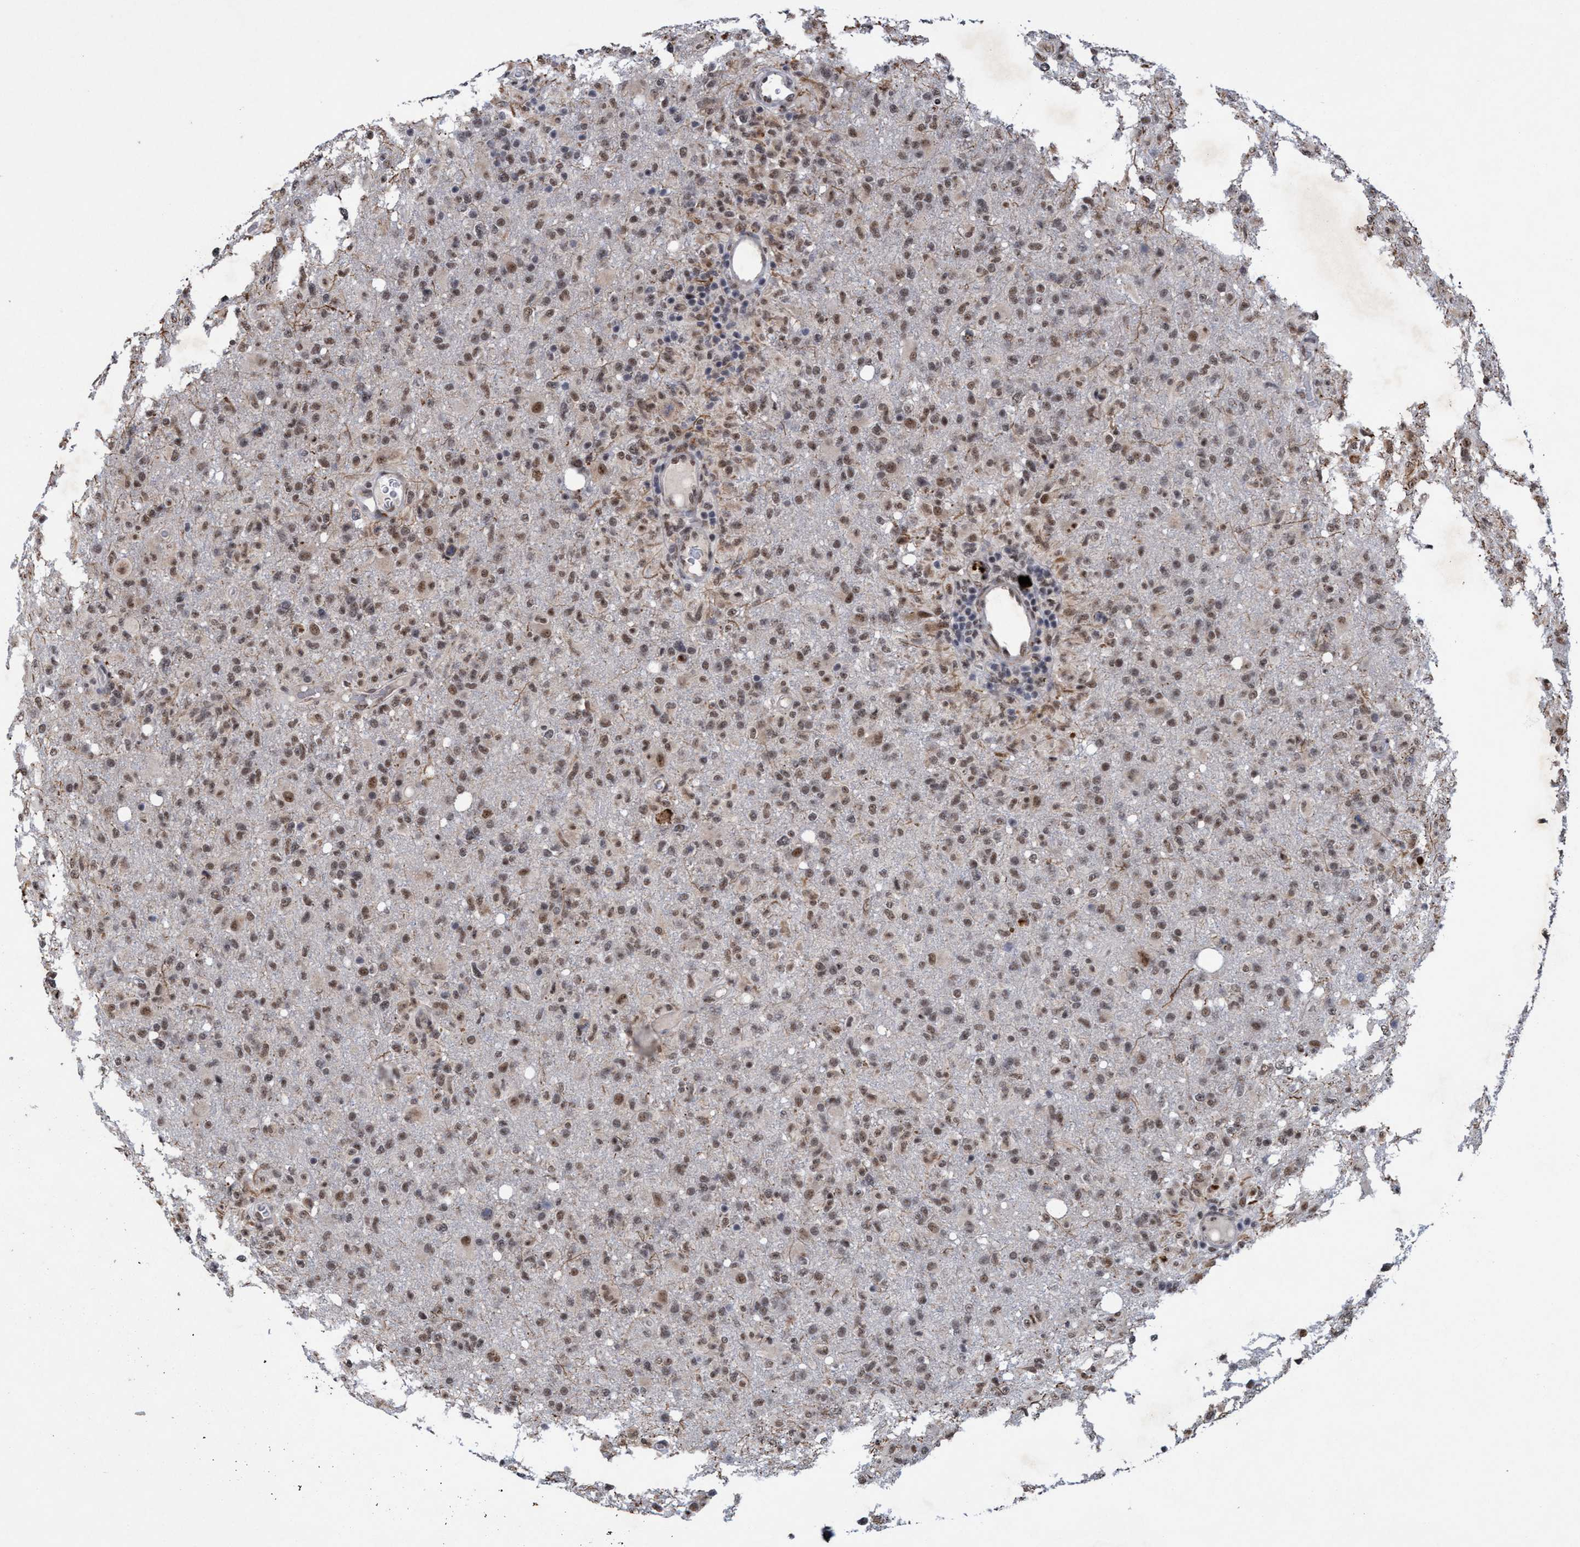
{"staining": {"intensity": "weak", "quantity": ">75%", "location": "nuclear"}, "tissue": "glioma", "cell_type": "Tumor cells", "image_type": "cancer", "snomed": [{"axis": "morphology", "description": "Glioma, malignant, High grade"}, {"axis": "topography", "description": "Brain"}], "caption": "IHC image of human malignant glioma (high-grade) stained for a protein (brown), which exhibits low levels of weak nuclear positivity in approximately >75% of tumor cells.", "gene": "GLT6D1", "patient": {"sex": "female", "age": 57}}